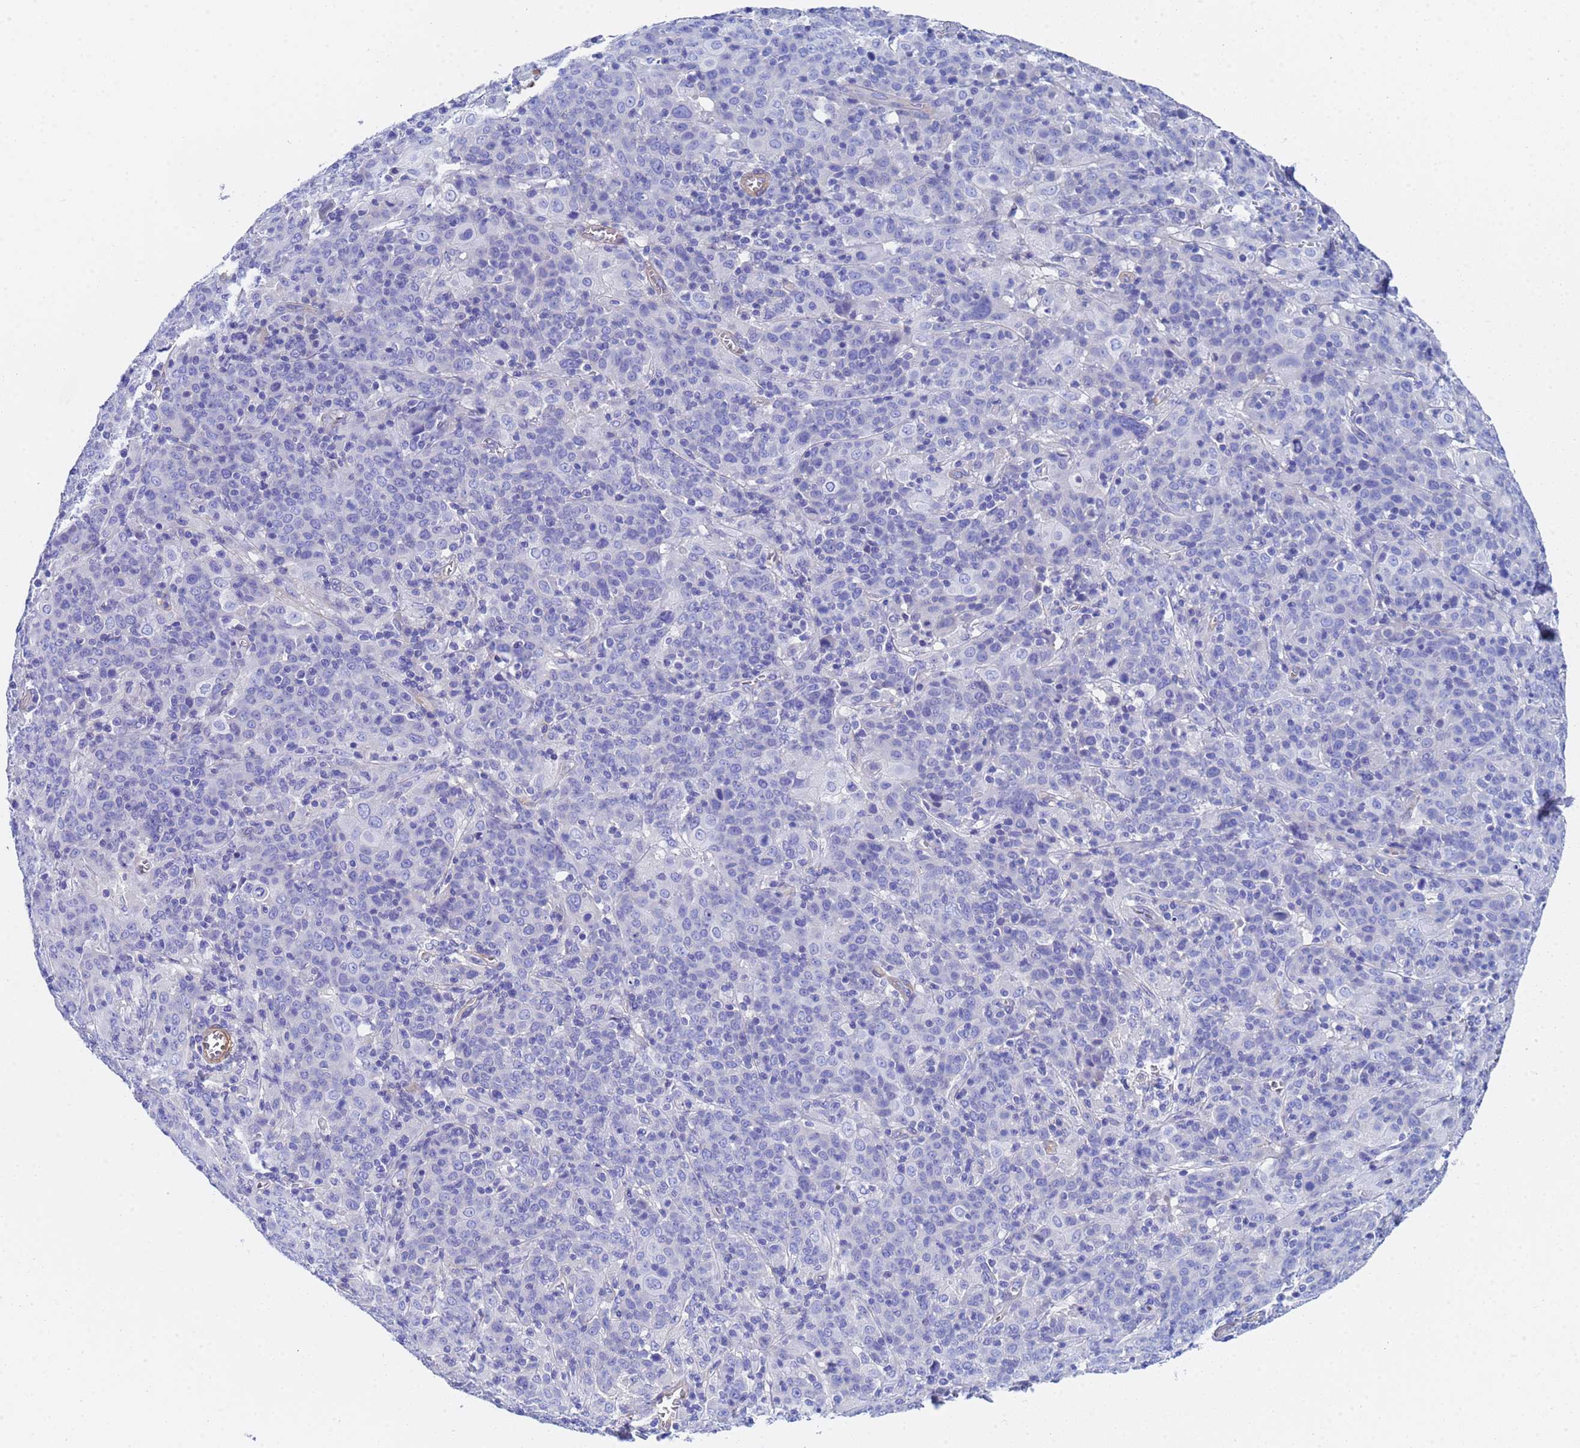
{"staining": {"intensity": "negative", "quantity": "none", "location": "none"}, "tissue": "cervical cancer", "cell_type": "Tumor cells", "image_type": "cancer", "snomed": [{"axis": "morphology", "description": "Squamous cell carcinoma, NOS"}, {"axis": "topography", "description": "Cervix"}], "caption": "Histopathology image shows no protein positivity in tumor cells of squamous cell carcinoma (cervical) tissue.", "gene": "CST4", "patient": {"sex": "female", "age": 67}}